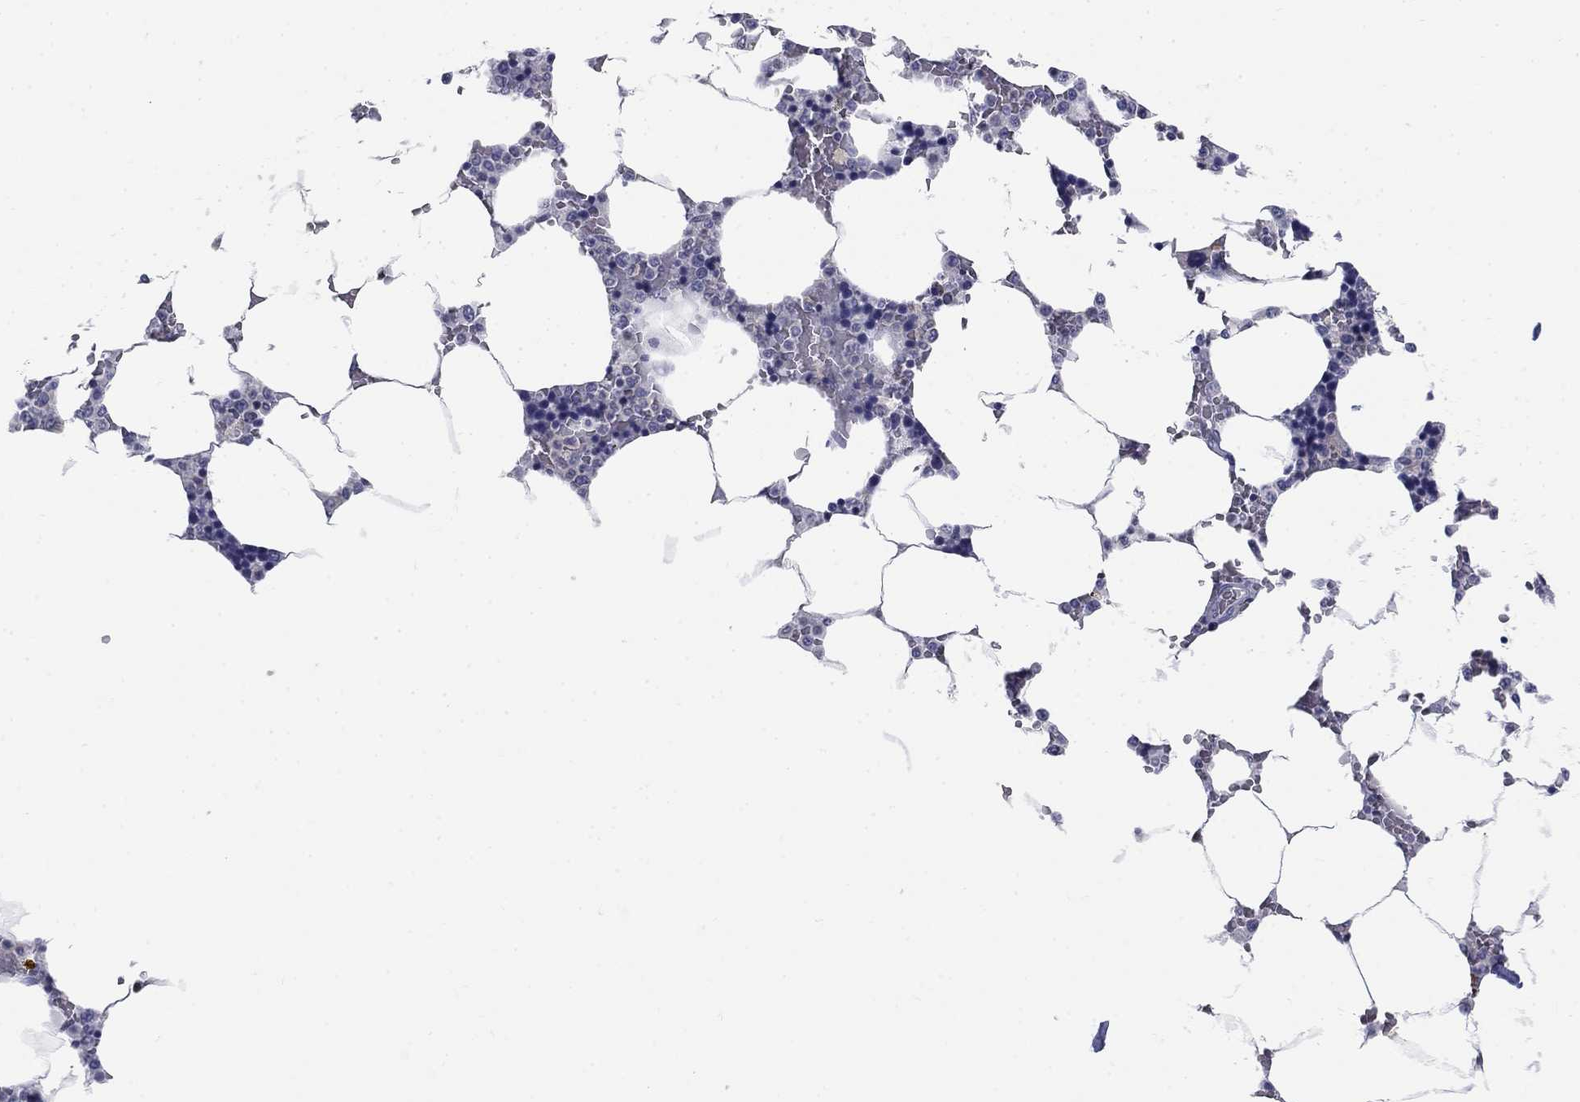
{"staining": {"intensity": "negative", "quantity": "none", "location": "none"}, "tissue": "bone marrow", "cell_type": "Hematopoietic cells", "image_type": "normal", "snomed": [{"axis": "morphology", "description": "Normal tissue, NOS"}, {"axis": "topography", "description": "Bone marrow"}], "caption": "This is an IHC micrograph of unremarkable human bone marrow. There is no staining in hematopoietic cells.", "gene": "TIGD4", "patient": {"sex": "male", "age": 63}}